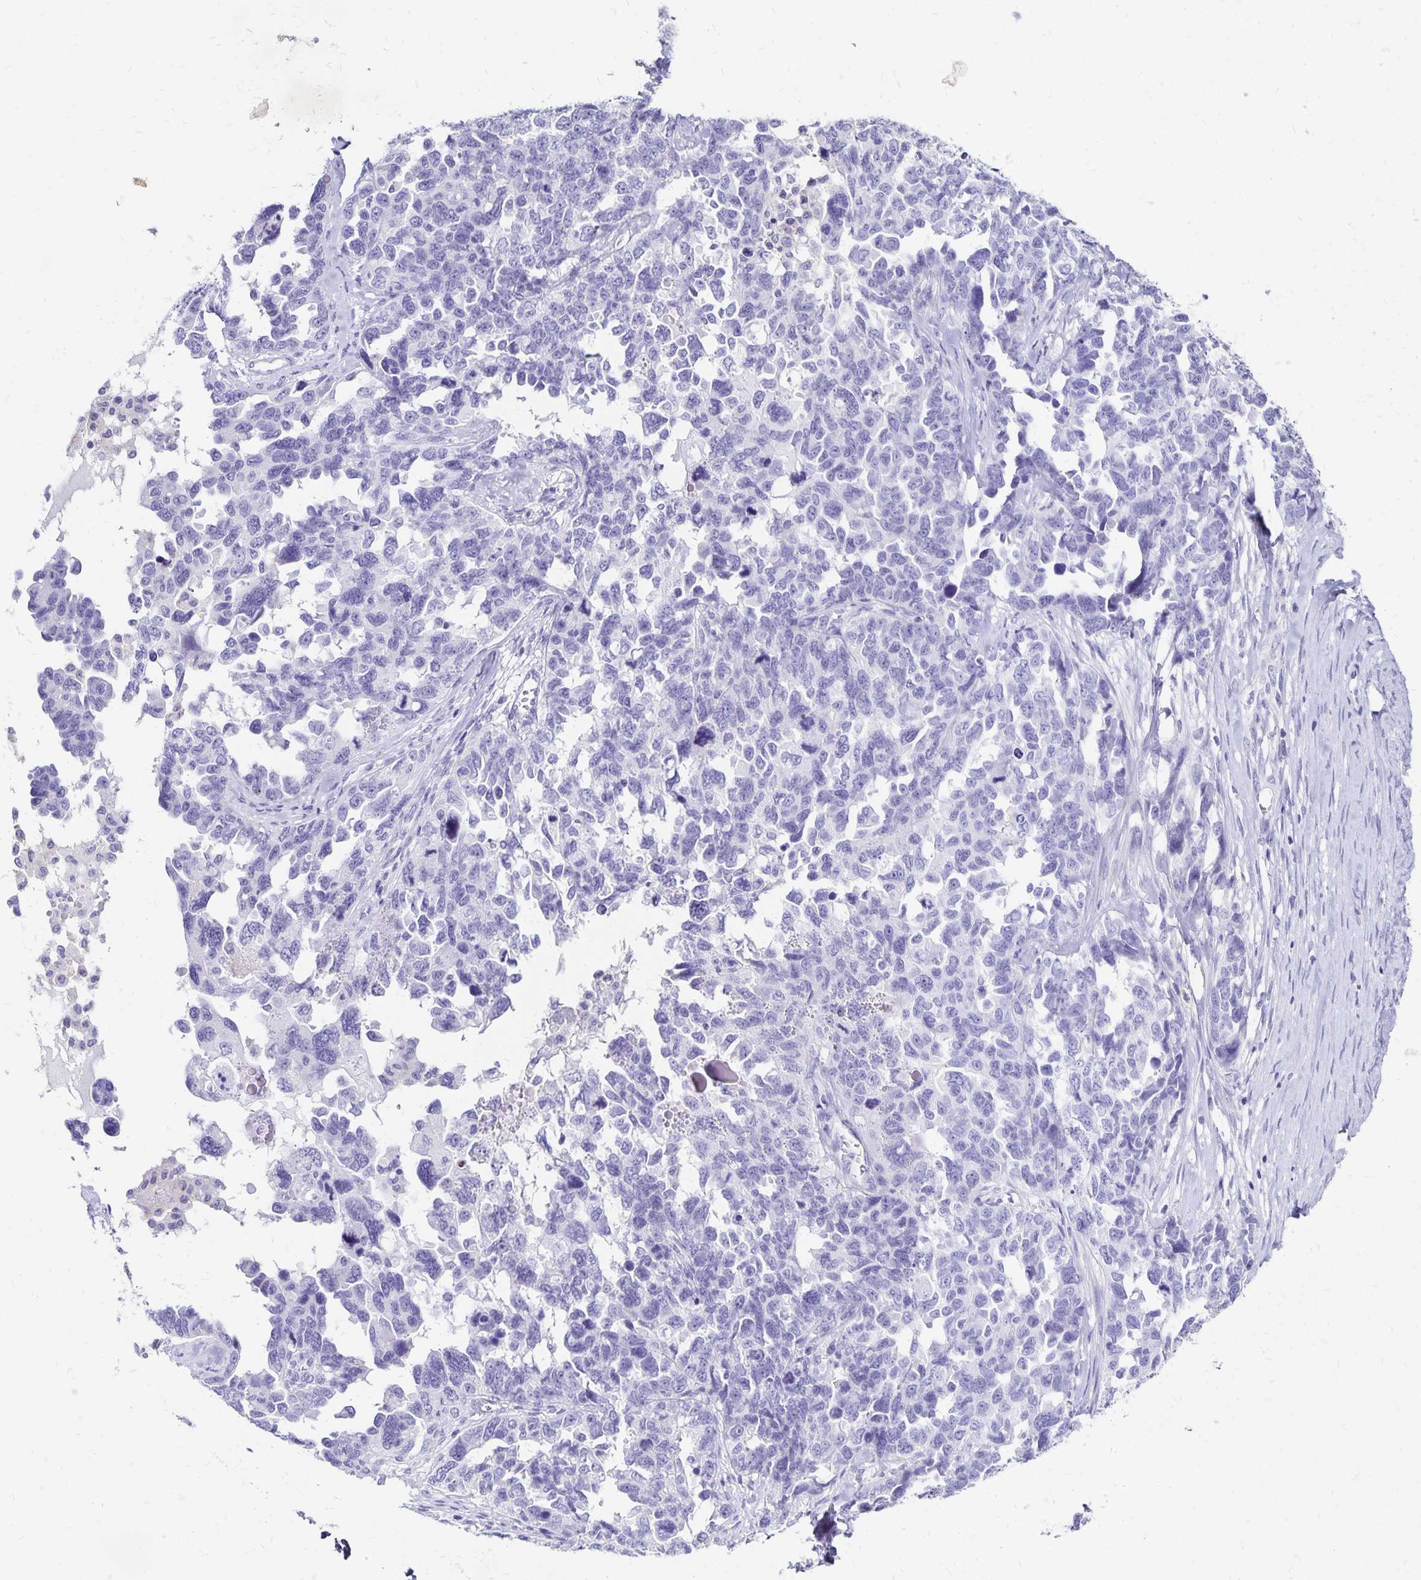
{"staining": {"intensity": "negative", "quantity": "none", "location": "none"}, "tissue": "ovarian cancer", "cell_type": "Tumor cells", "image_type": "cancer", "snomed": [{"axis": "morphology", "description": "Cystadenocarcinoma, serous, NOS"}, {"axis": "topography", "description": "Ovary"}], "caption": "Immunohistochemistry (IHC) of human serous cystadenocarcinoma (ovarian) shows no positivity in tumor cells.", "gene": "DYNLT4", "patient": {"sex": "female", "age": 69}}